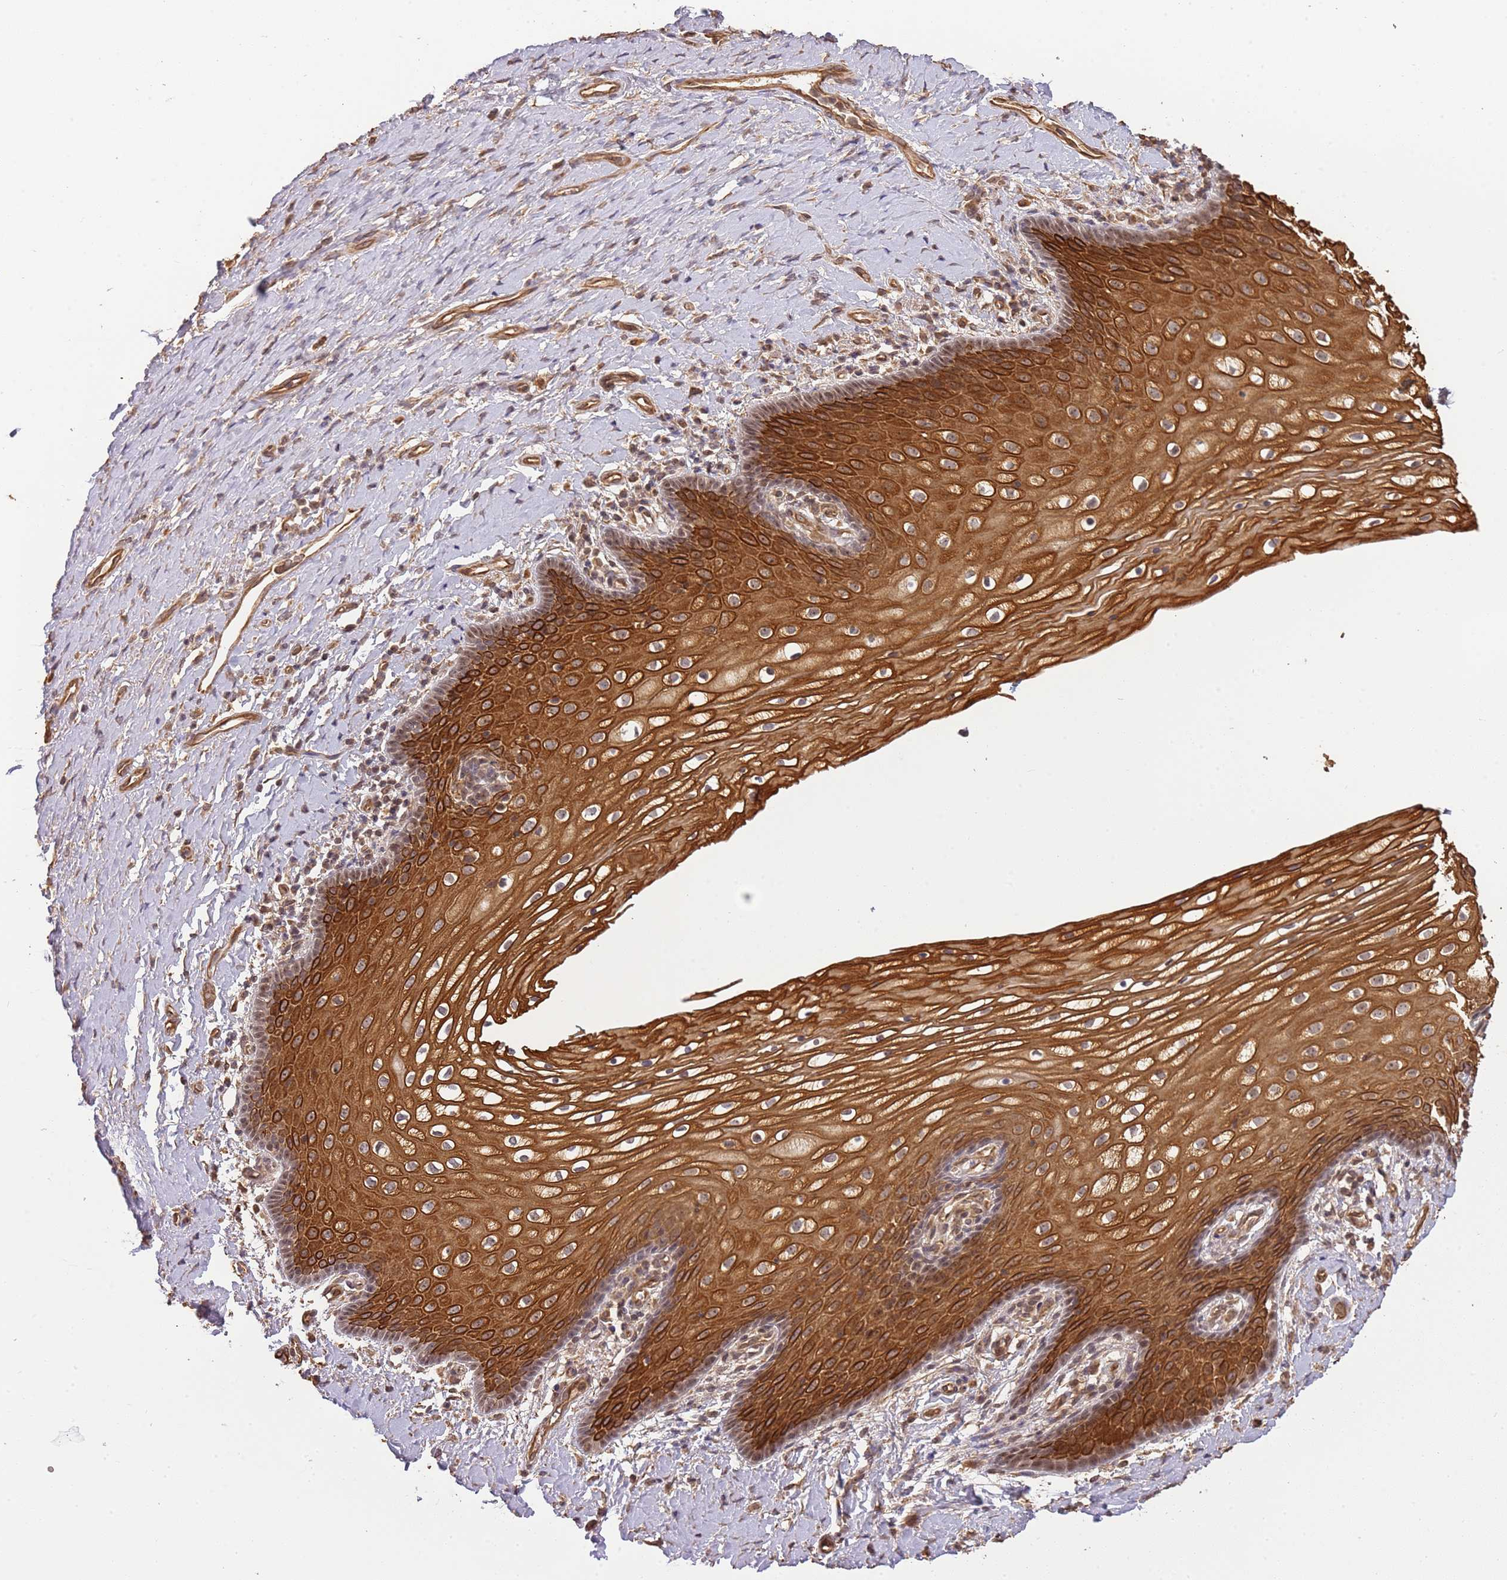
{"staining": {"intensity": "strong", "quantity": ">75%", "location": "cytoplasmic/membranous,nuclear"}, "tissue": "vagina", "cell_type": "Squamous epithelial cells", "image_type": "normal", "snomed": [{"axis": "morphology", "description": "Normal tissue, NOS"}, {"axis": "topography", "description": "Vagina"}], "caption": "Strong cytoplasmic/membranous,nuclear expression for a protein is appreciated in approximately >75% of squamous epithelial cells of unremarkable vagina using immunohistochemistry (IHC).", "gene": "SURF2", "patient": {"sex": "female", "age": 60}}